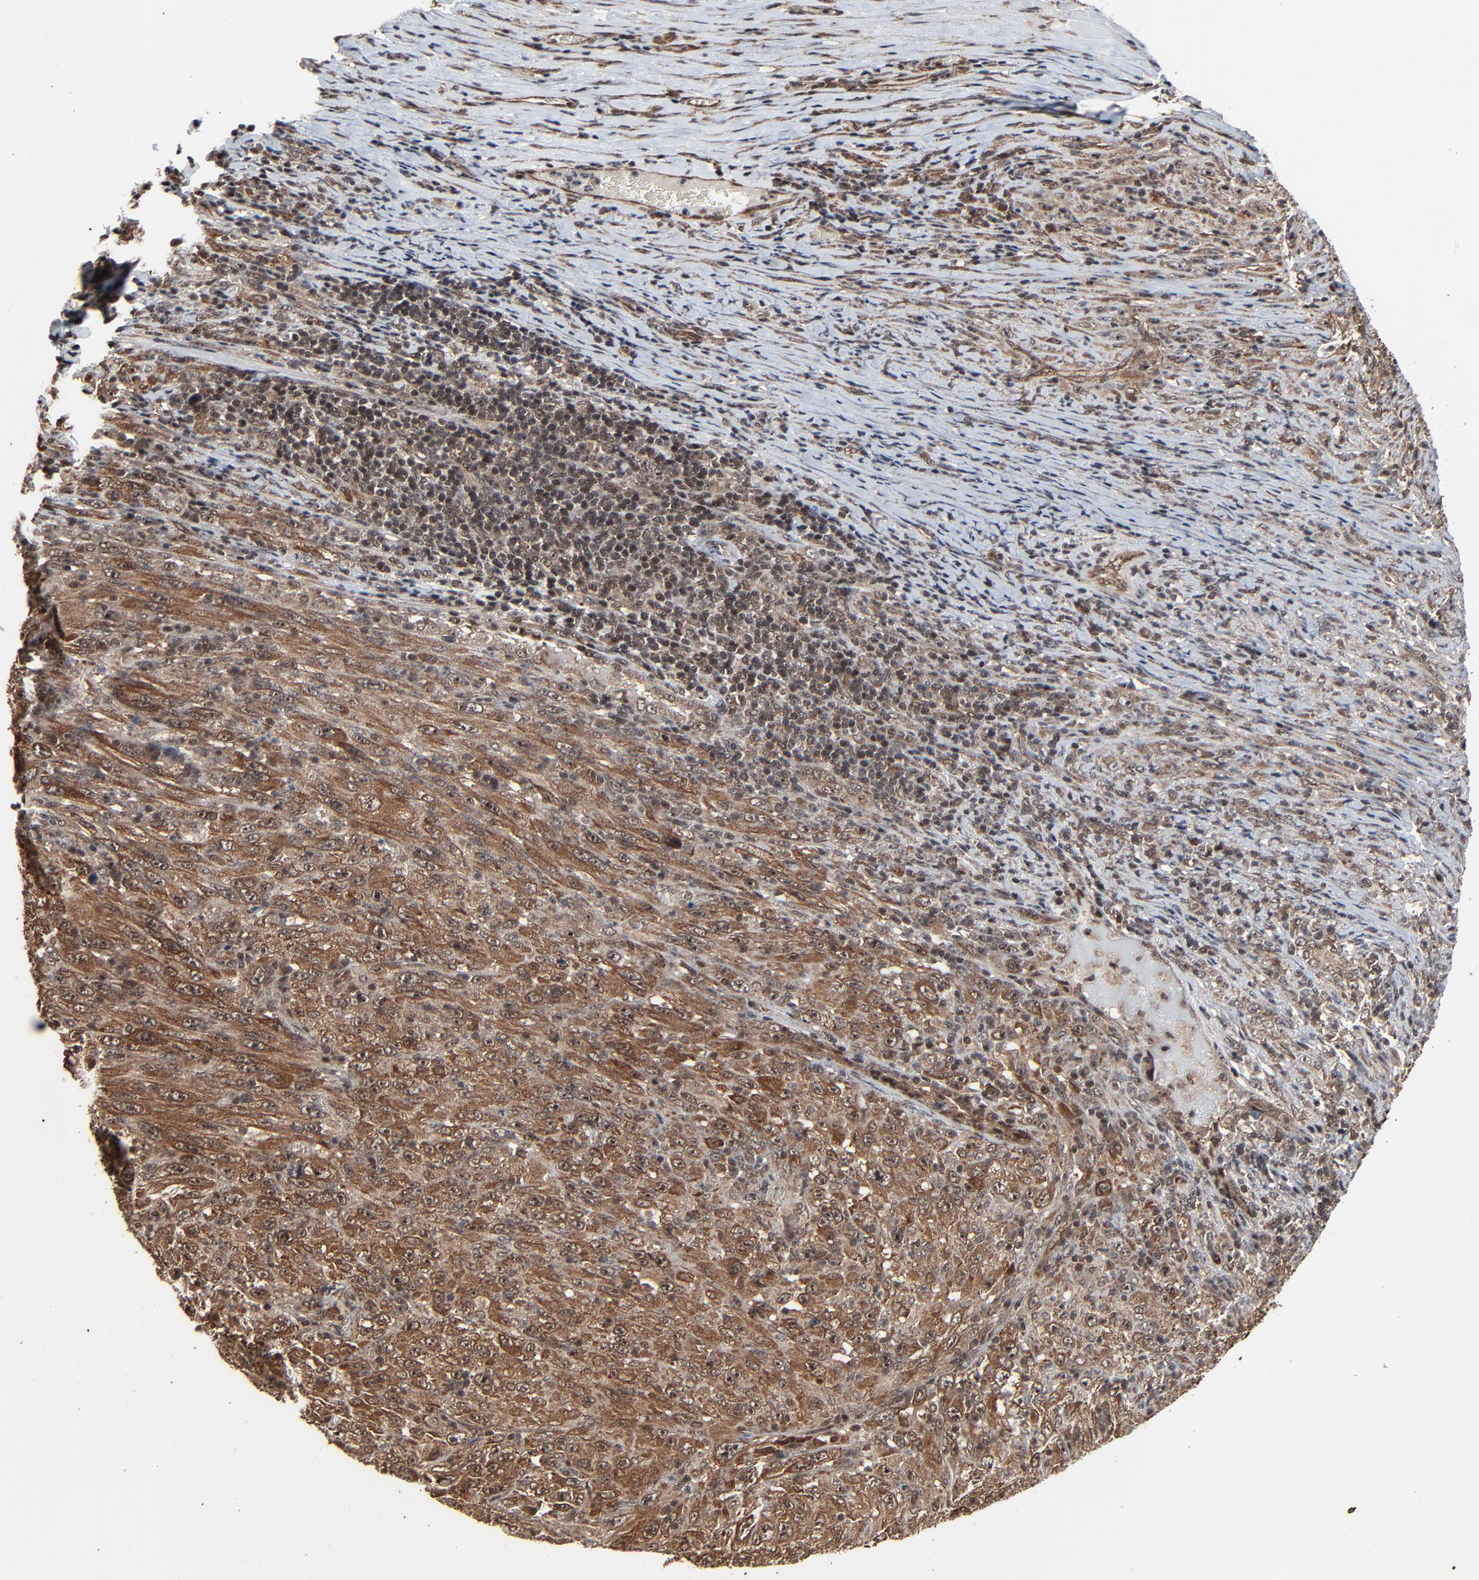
{"staining": {"intensity": "moderate", "quantity": ">75%", "location": "cytoplasmic/membranous,nuclear"}, "tissue": "melanoma", "cell_type": "Tumor cells", "image_type": "cancer", "snomed": [{"axis": "morphology", "description": "Malignant melanoma, Metastatic site"}, {"axis": "topography", "description": "Skin"}], "caption": "High-magnification brightfield microscopy of malignant melanoma (metastatic site) stained with DAB (brown) and counterstained with hematoxylin (blue). tumor cells exhibit moderate cytoplasmic/membranous and nuclear staining is present in about>75% of cells.", "gene": "RHOJ", "patient": {"sex": "female", "age": 56}}